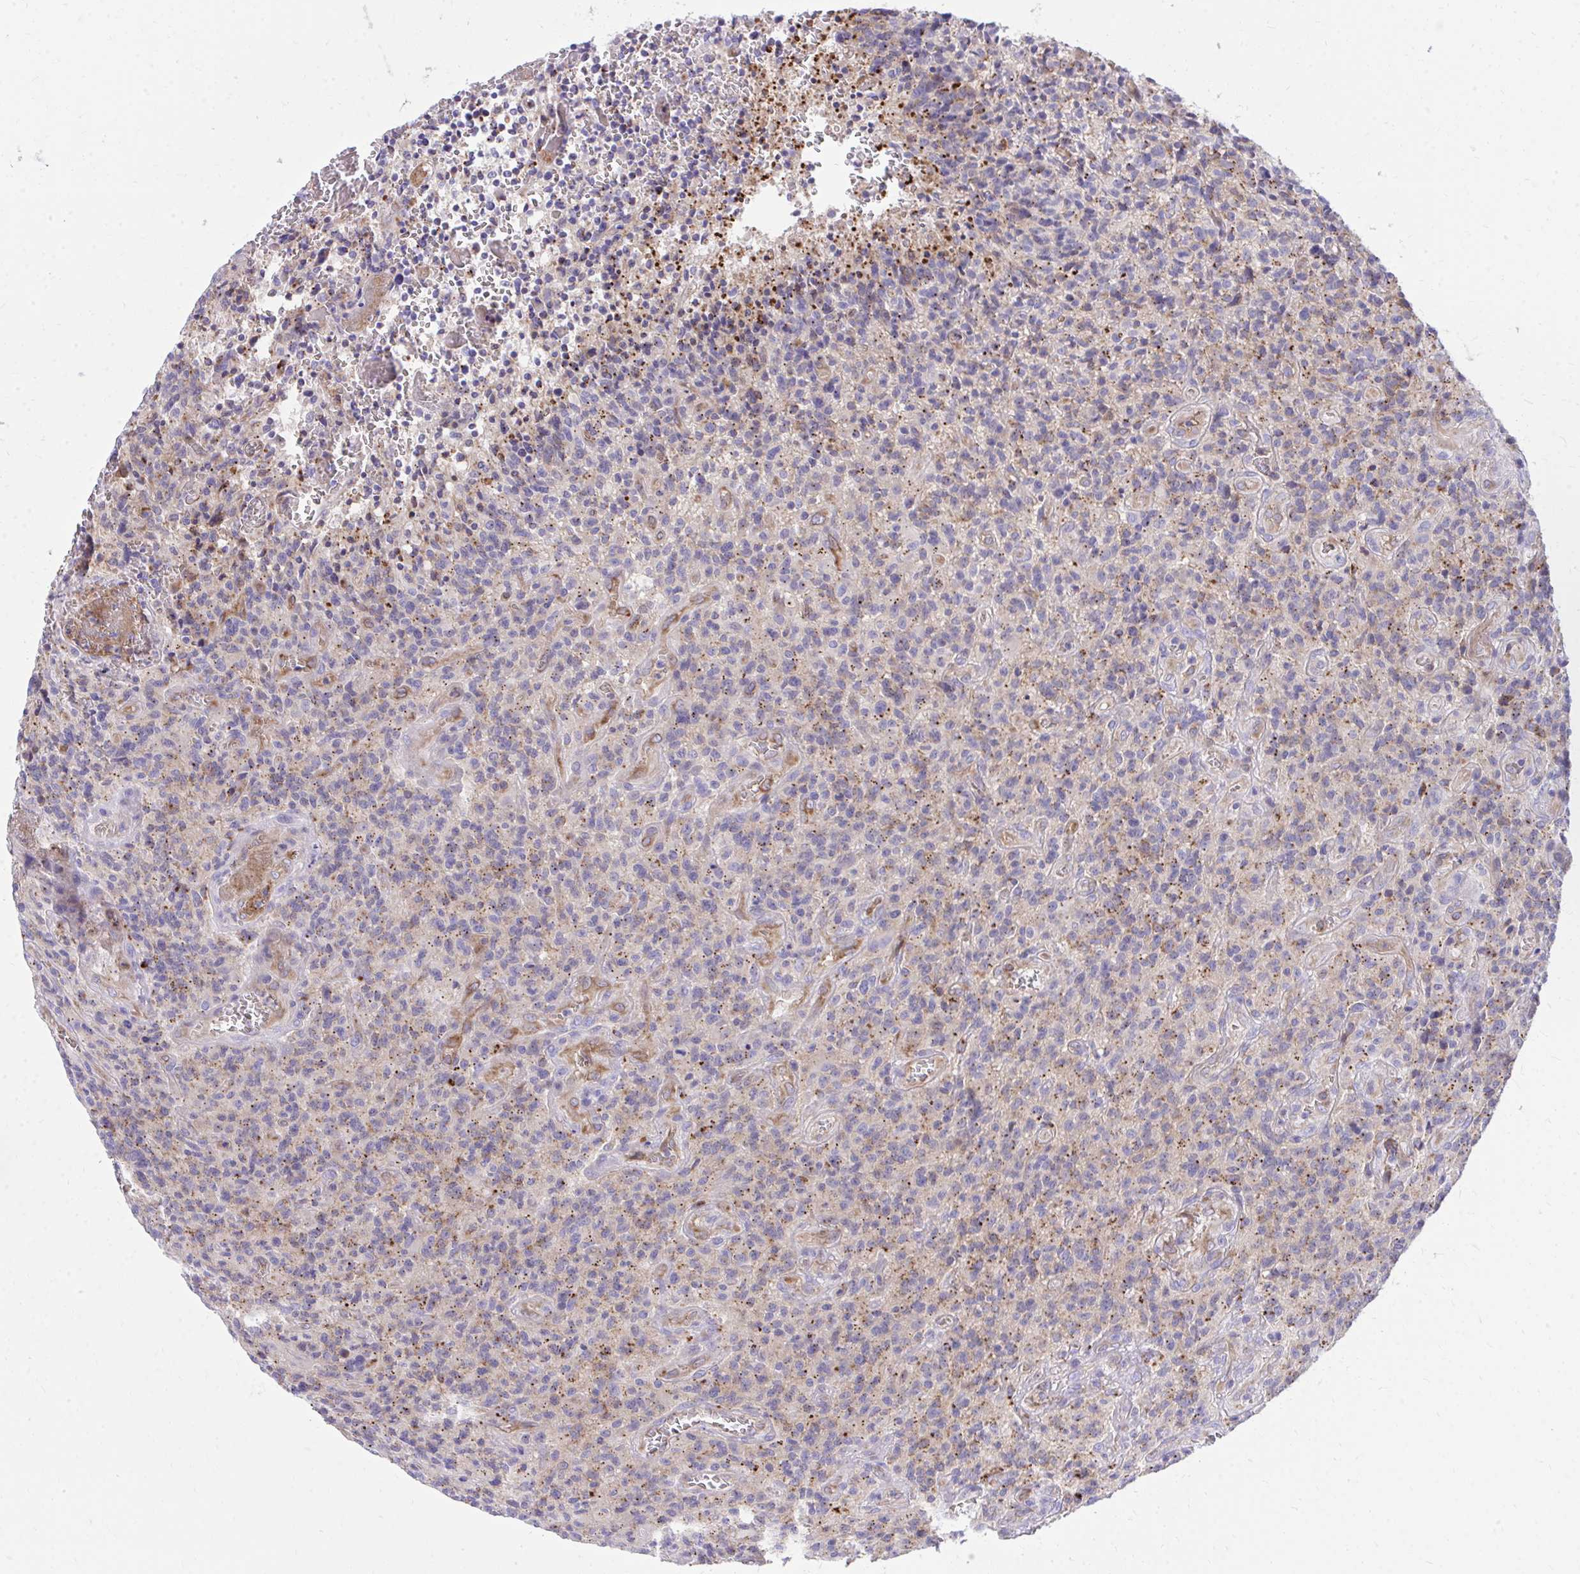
{"staining": {"intensity": "moderate", "quantity": "25%-75%", "location": "cytoplasmic/membranous"}, "tissue": "glioma", "cell_type": "Tumor cells", "image_type": "cancer", "snomed": [{"axis": "morphology", "description": "Glioma, malignant, High grade"}, {"axis": "topography", "description": "Brain"}], "caption": "Immunohistochemical staining of glioma shows medium levels of moderate cytoplasmic/membranous positivity in about 25%-75% of tumor cells. (Brightfield microscopy of DAB IHC at high magnification).", "gene": "TP53I11", "patient": {"sex": "male", "age": 76}}